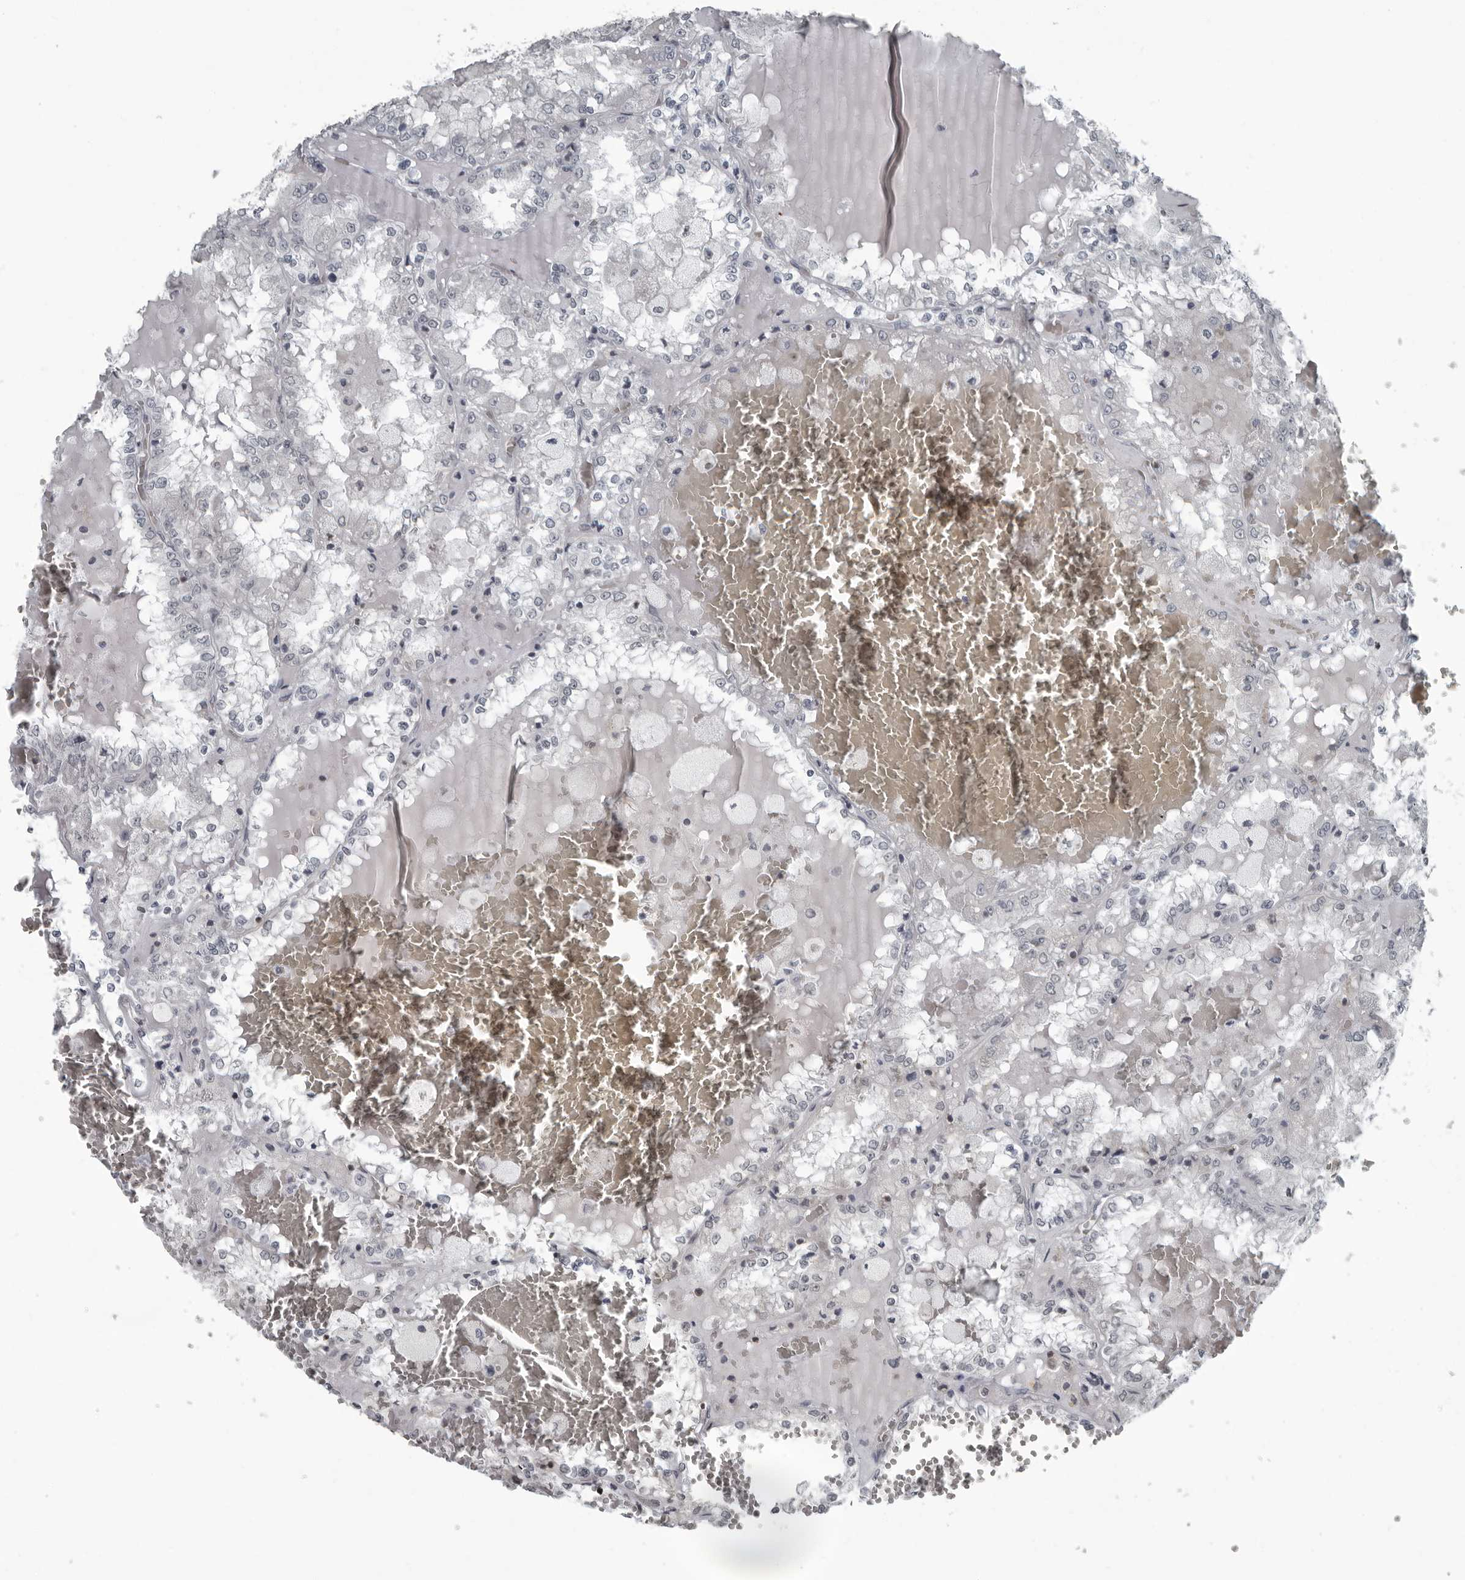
{"staining": {"intensity": "negative", "quantity": "none", "location": "none"}, "tissue": "renal cancer", "cell_type": "Tumor cells", "image_type": "cancer", "snomed": [{"axis": "morphology", "description": "Adenocarcinoma, NOS"}, {"axis": "topography", "description": "Kidney"}], "caption": "This image is of renal cancer stained with IHC to label a protein in brown with the nuclei are counter-stained blue. There is no positivity in tumor cells.", "gene": "RTCA", "patient": {"sex": "female", "age": 56}}